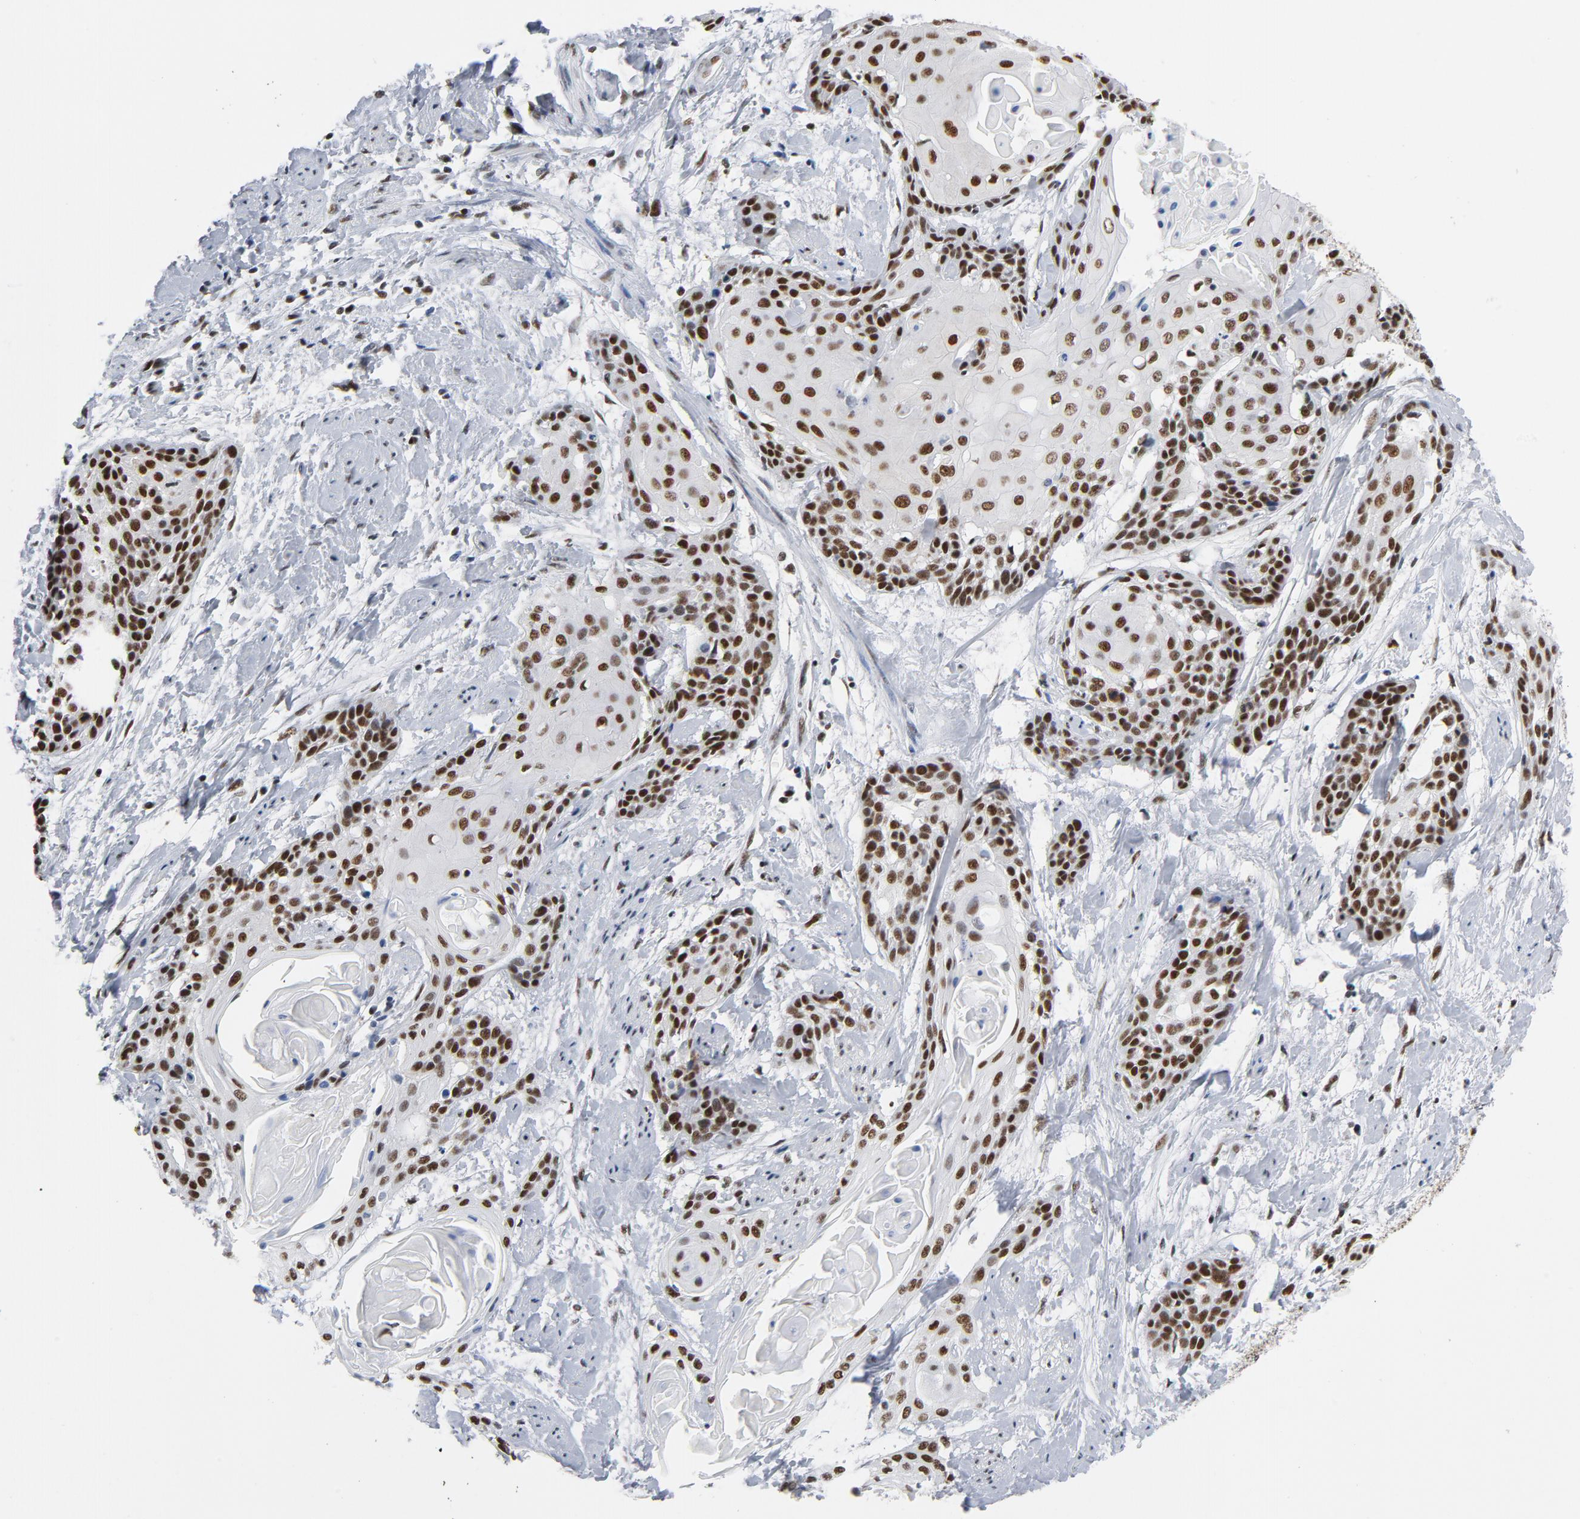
{"staining": {"intensity": "strong", "quantity": ">75%", "location": "nuclear"}, "tissue": "cervical cancer", "cell_type": "Tumor cells", "image_type": "cancer", "snomed": [{"axis": "morphology", "description": "Squamous cell carcinoma, NOS"}, {"axis": "topography", "description": "Cervix"}], "caption": "DAB immunohistochemical staining of human squamous cell carcinoma (cervical) shows strong nuclear protein positivity in about >75% of tumor cells.", "gene": "CSTF2", "patient": {"sex": "female", "age": 57}}